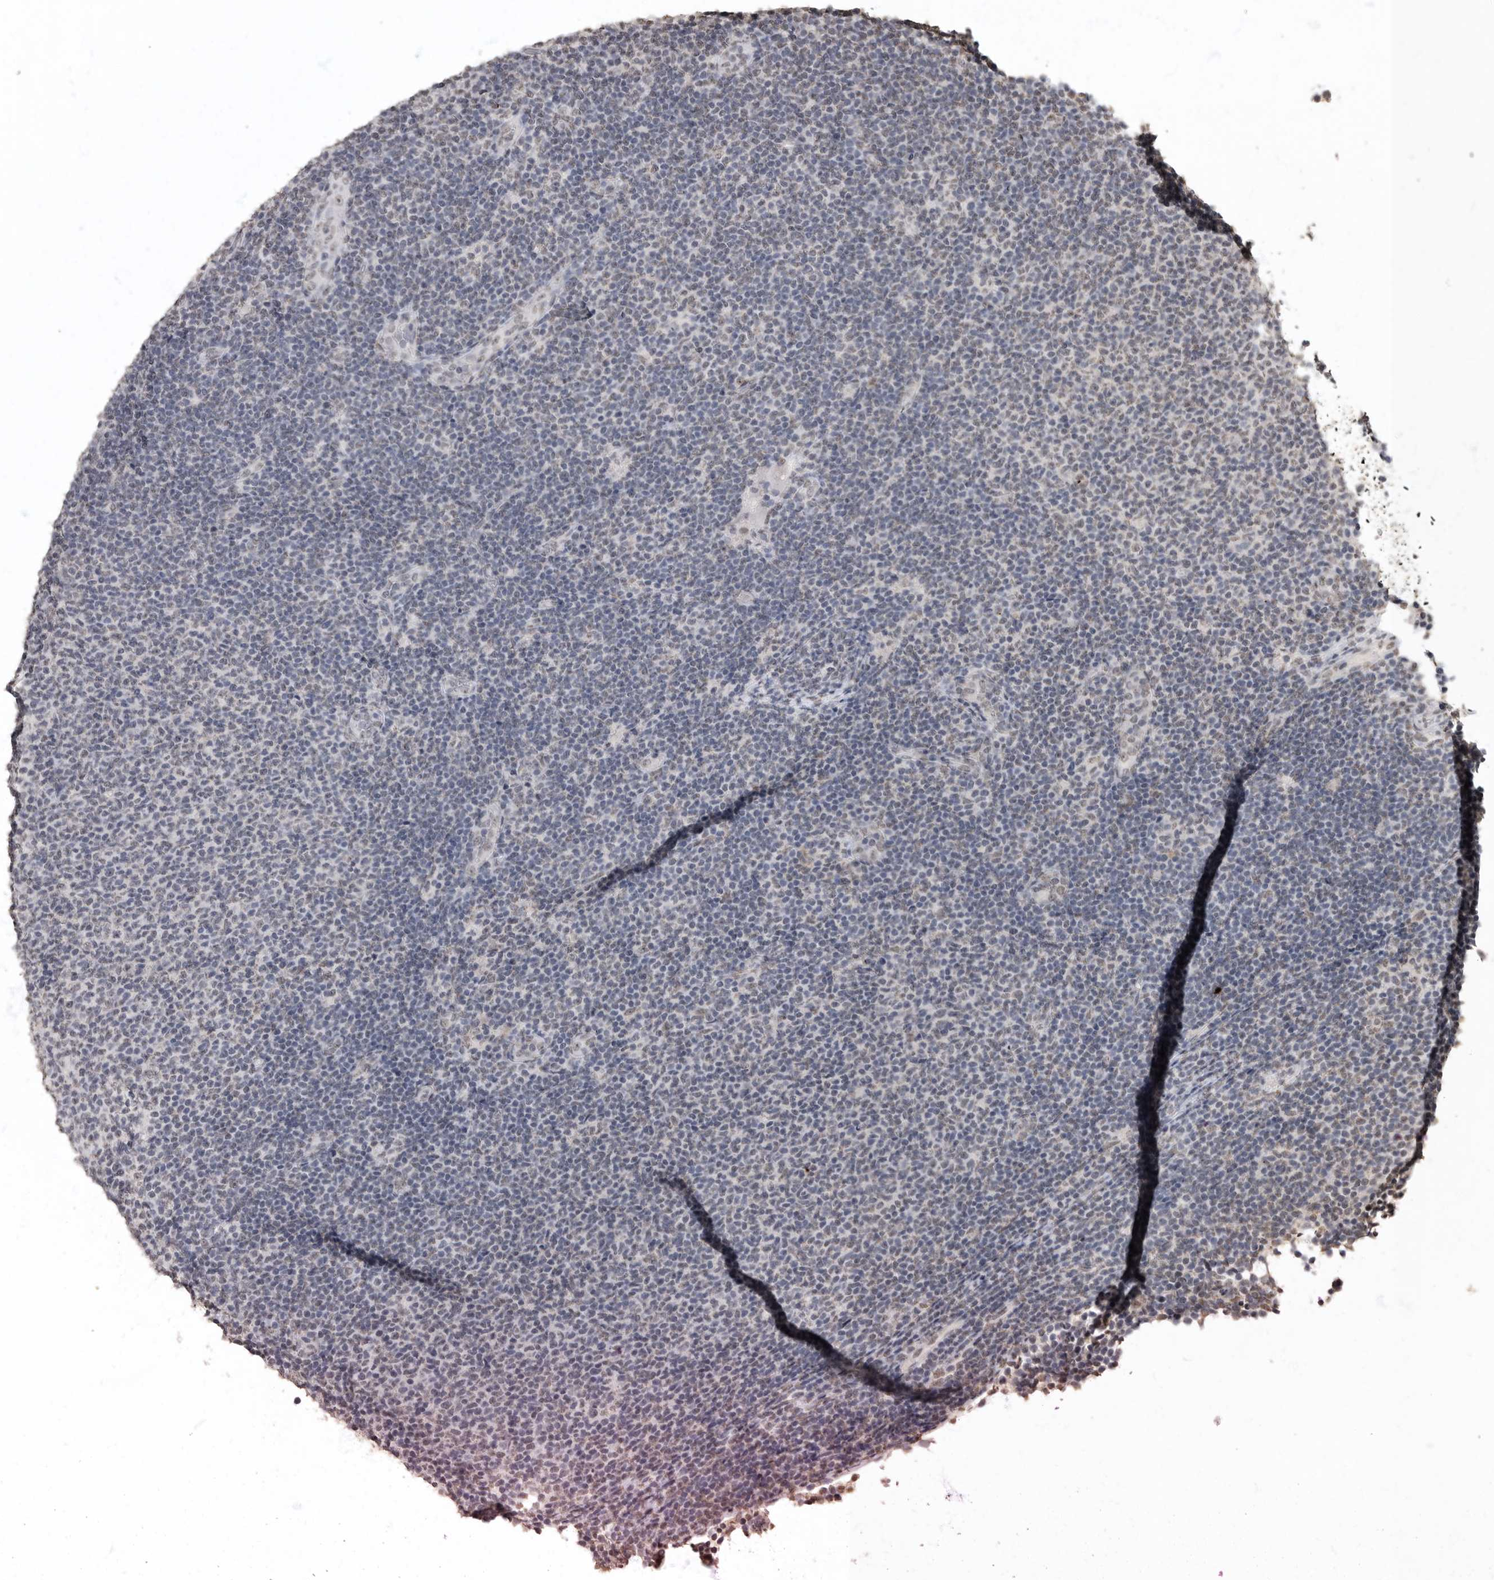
{"staining": {"intensity": "negative", "quantity": "none", "location": "none"}, "tissue": "lymphoma", "cell_type": "Tumor cells", "image_type": "cancer", "snomed": [{"axis": "morphology", "description": "Malignant lymphoma, non-Hodgkin's type, Low grade"}, {"axis": "topography", "description": "Lymph node"}], "caption": "A photomicrograph of lymphoma stained for a protein shows no brown staining in tumor cells.", "gene": "NBL1", "patient": {"sex": "male", "age": 66}}